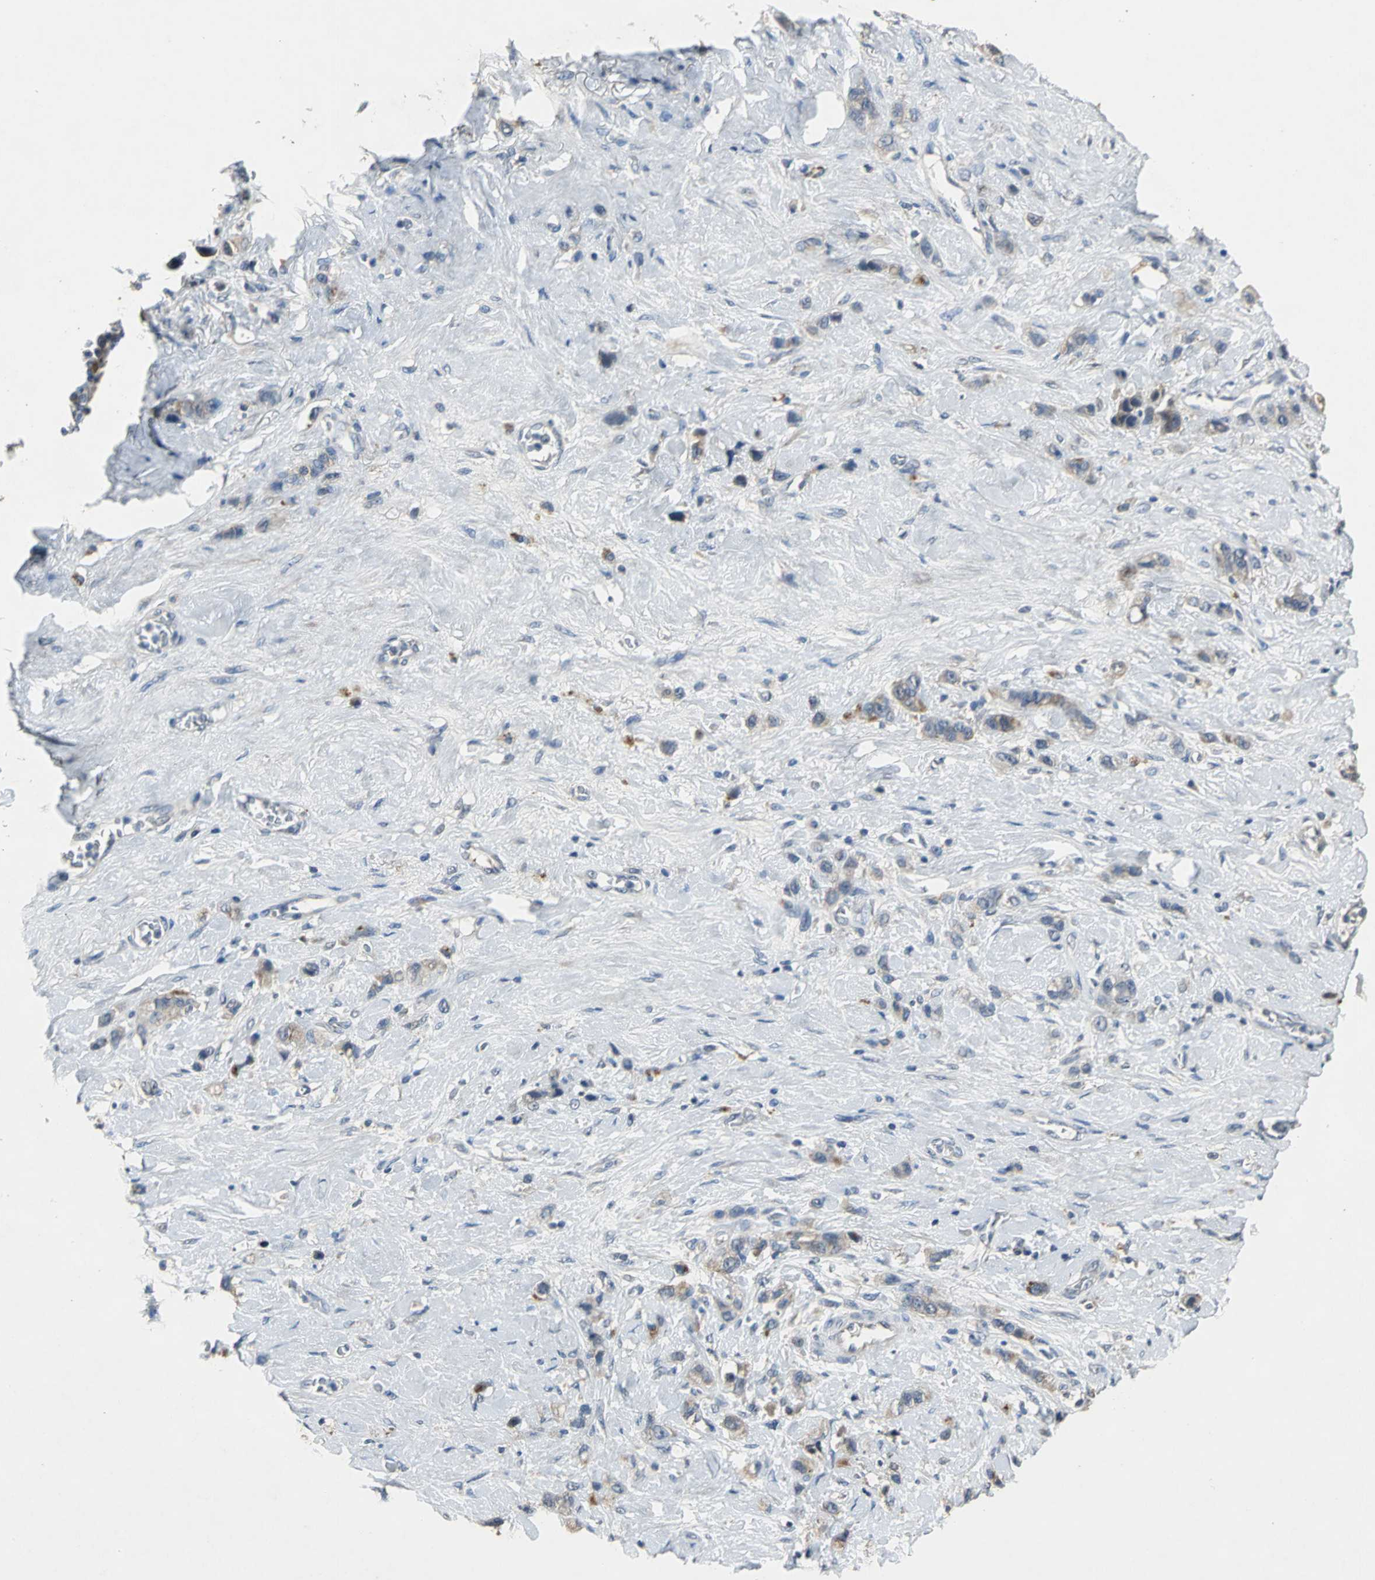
{"staining": {"intensity": "weak", "quantity": "25%-75%", "location": "cytoplasmic/membranous"}, "tissue": "stomach cancer", "cell_type": "Tumor cells", "image_type": "cancer", "snomed": [{"axis": "morphology", "description": "Normal tissue, NOS"}, {"axis": "morphology", "description": "Adenocarcinoma, NOS"}, {"axis": "morphology", "description": "Adenocarcinoma, High grade"}, {"axis": "topography", "description": "Stomach, upper"}, {"axis": "topography", "description": "Stomach"}], "caption": "High-magnification brightfield microscopy of stomach cancer (adenocarcinoma) stained with DAB (3,3'-diaminobenzidine) (brown) and counterstained with hematoxylin (blue). tumor cells exhibit weak cytoplasmic/membranous positivity is seen in approximately25%-75% of cells. (DAB (3,3'-diaminobenzidine) = brown stain, brightfield microscopy at high magnification).", "gene": "OCLN", "patient": {"sex": "female", "age": 65}}